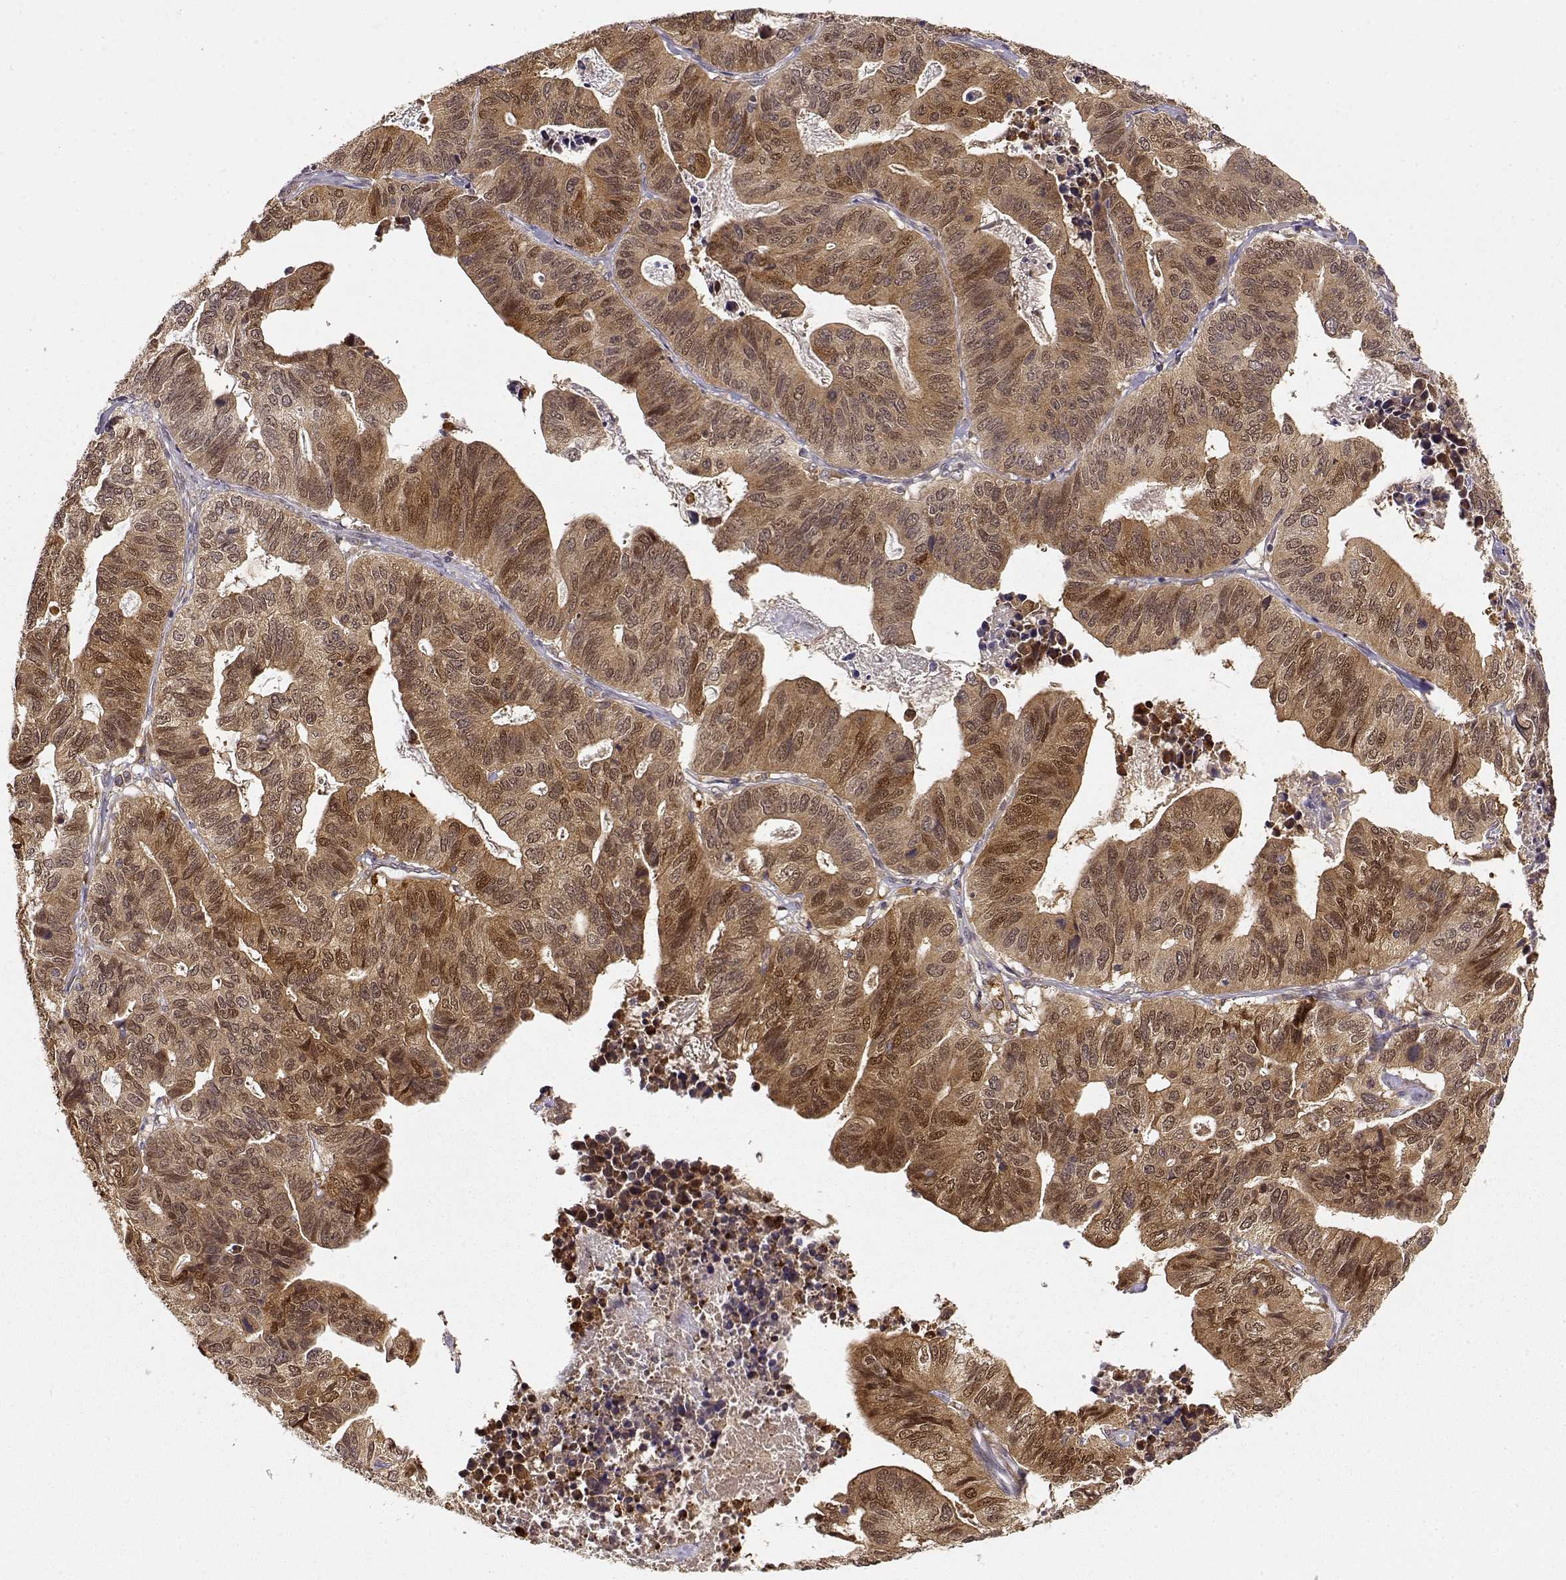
{"staining": {"intensity": "moderate", "quantity": ">75%", "location": "cytoplasmic/membranous,nuclear"}, "tissue": "stomach cancer", "cell_type": "Tumor cells", "image_type": "cancer", "snomed": [{"axis": "morphology", "description": "Adenocarcinoma, NOS"}, {"axis": "topography", "description": "Stomach, upper"}], "caption": "A histopathology image showing moderate cytoplasmic/membranous and nuclear expression in about >75% of tumor cells in stomach adenocarcinoma, as visualized by brown immunohistochemical staining.", "gene": "ERGIC2", "patient": {"sex": "female", "age": 67}}